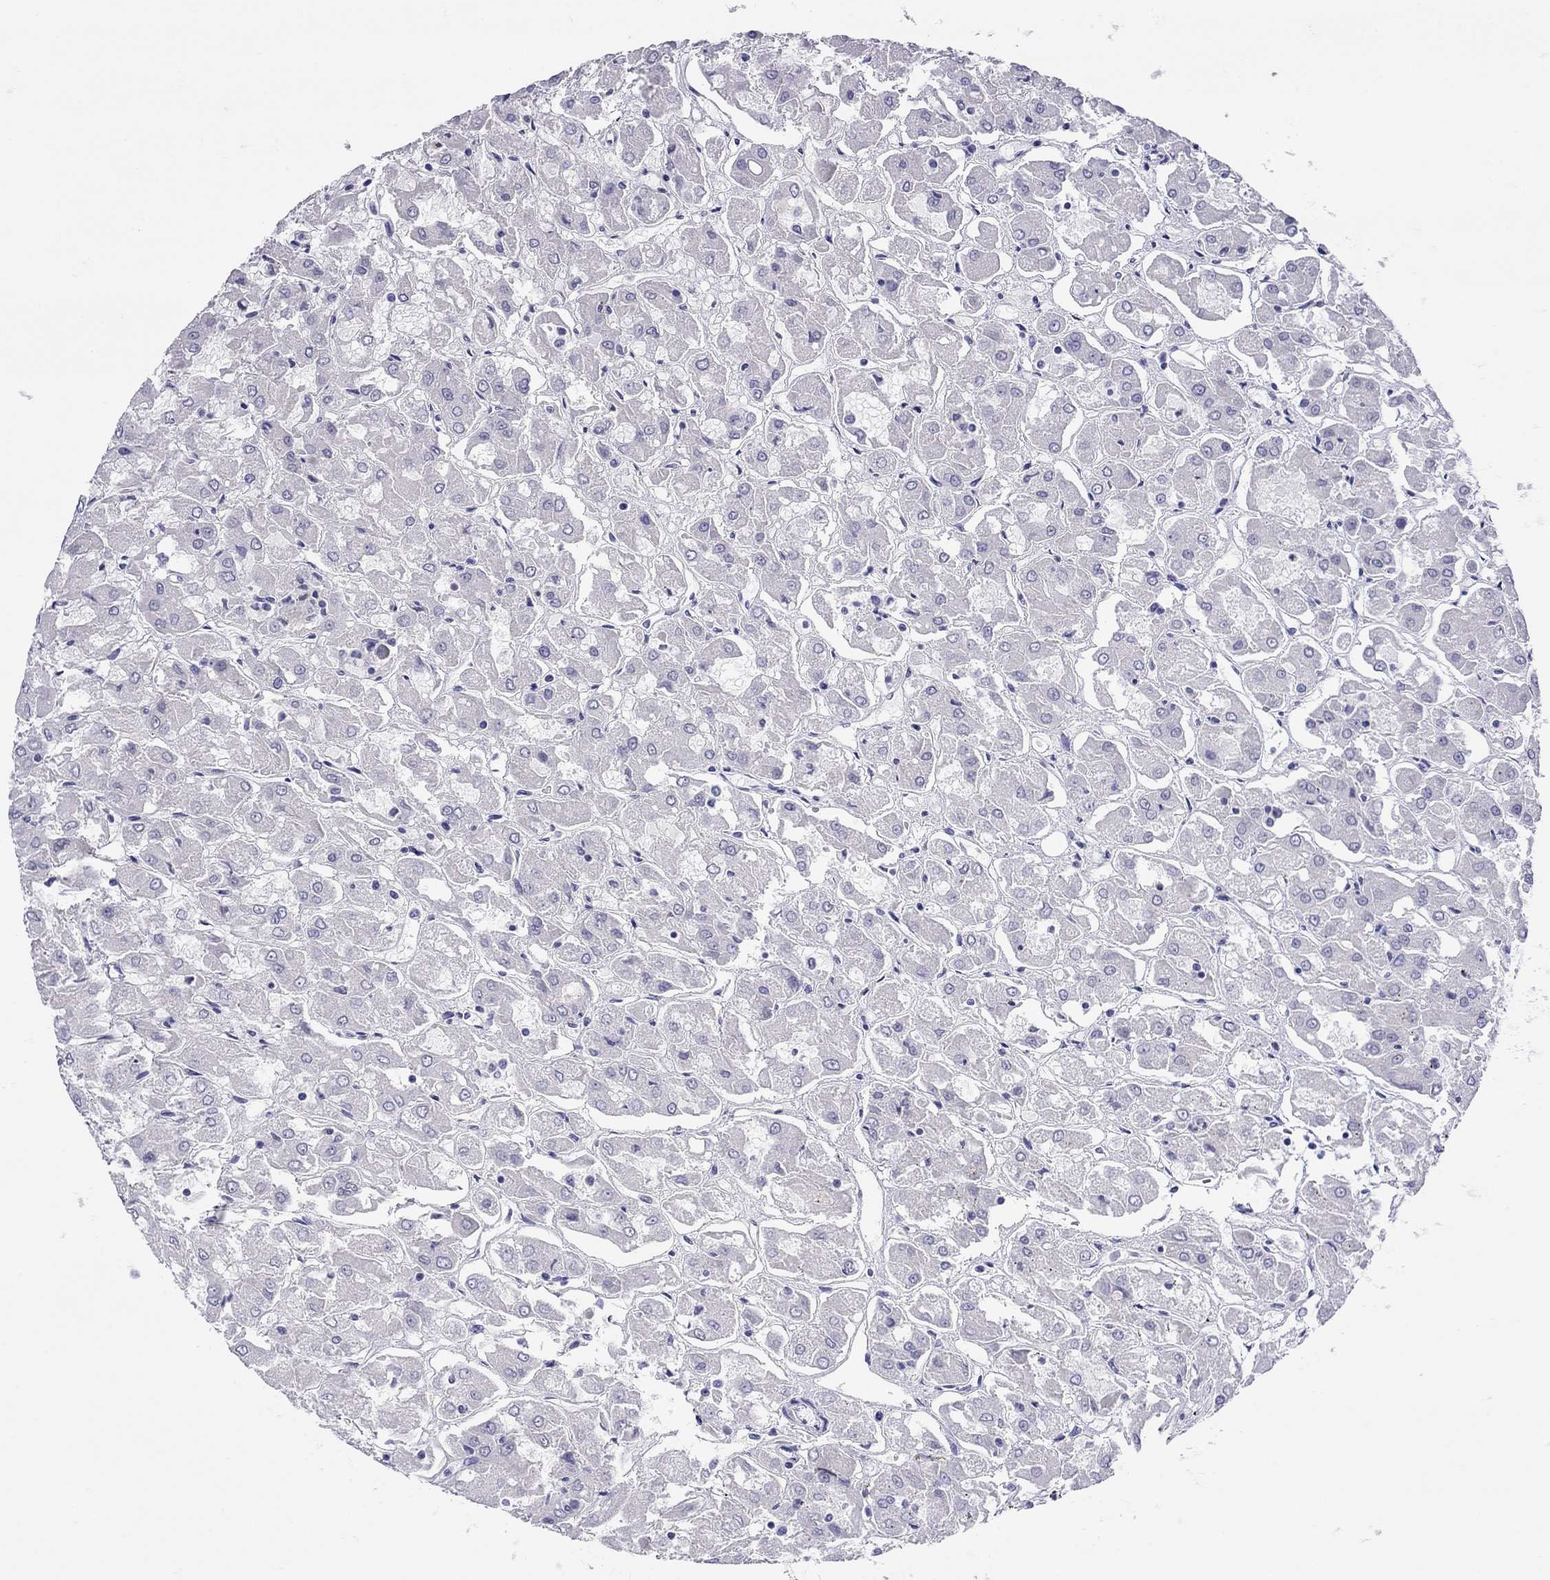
{"staining": {"intensity": "negative", "quantity": "none", "location": "none"}, "tissue": "renal cancer", "cell_type": "Tumor cells", "image_type": "cancer", "snomed": [{"axis": "morphology", "description": "Adenocarcinoma, NOS"}, {"axis": "topography", "description": "Kidney"}], "caption": "Immunohistochemistry of human renal cancer reveals no staining in tumor cells.", "gene": "GRIA2", "patient": {"sex": "male", "age": 72}}